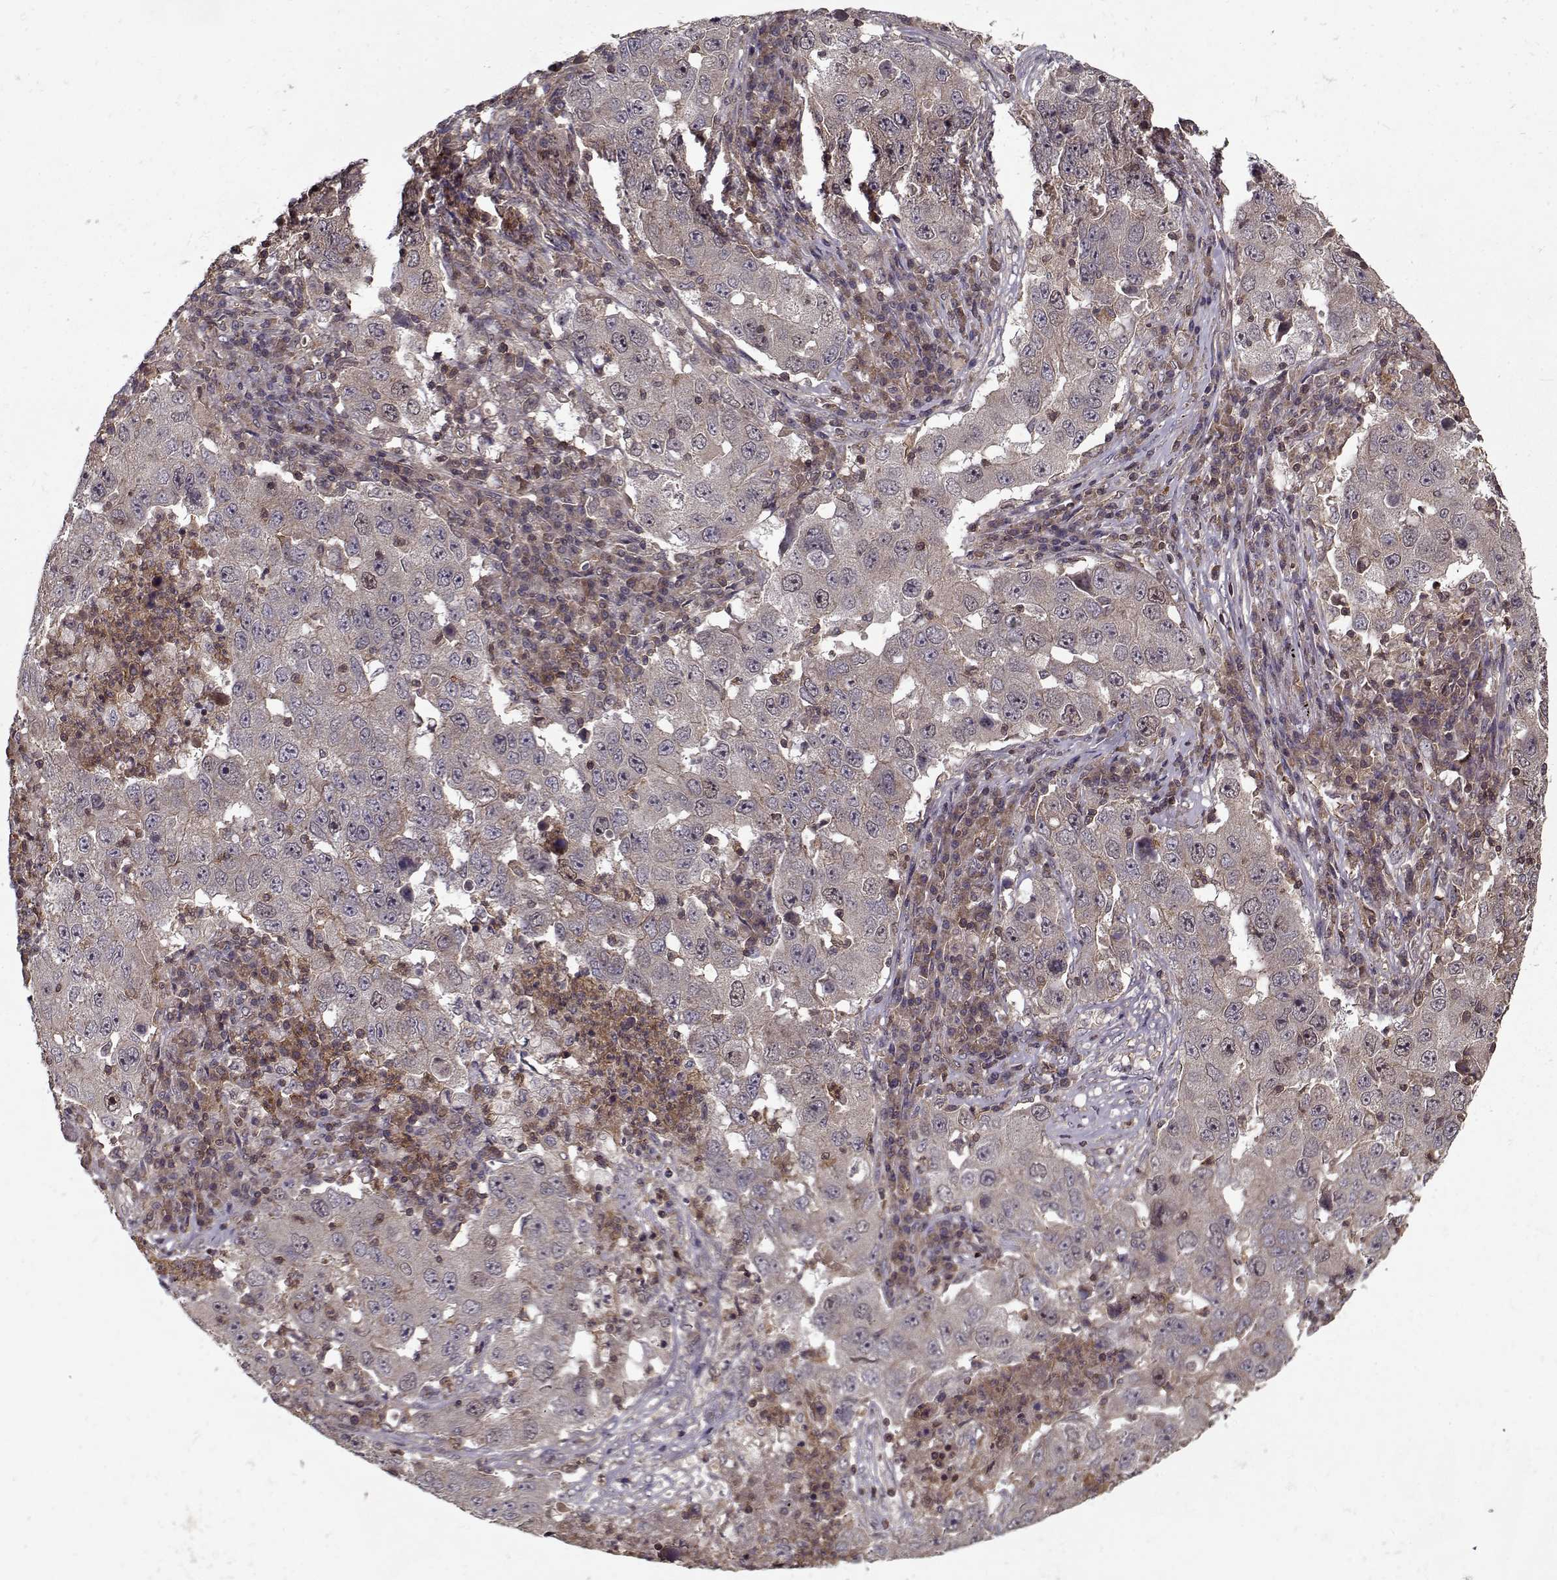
{"staining": {"intensity": "negative", "quantity": "none", "location": "none"}, "tissue": "lung cancer", "cell_type": "Tumor cells", "image_type": "cancer", "snomed": [{"axis": "morphology", "description": "Adenocarcinoma, NOS"}, {"axis": "topography", "description": "Lung"}], "caption": "The histopathology image reveals no staining of tumor cells in lung adenocarcinoma. (Brightfield microscopy of DAB (3,3'-diaminobenzidine) IHC at high magnification).", "gene": "PPP1R12A", "patient": {"sex": "male", "age": 73}}